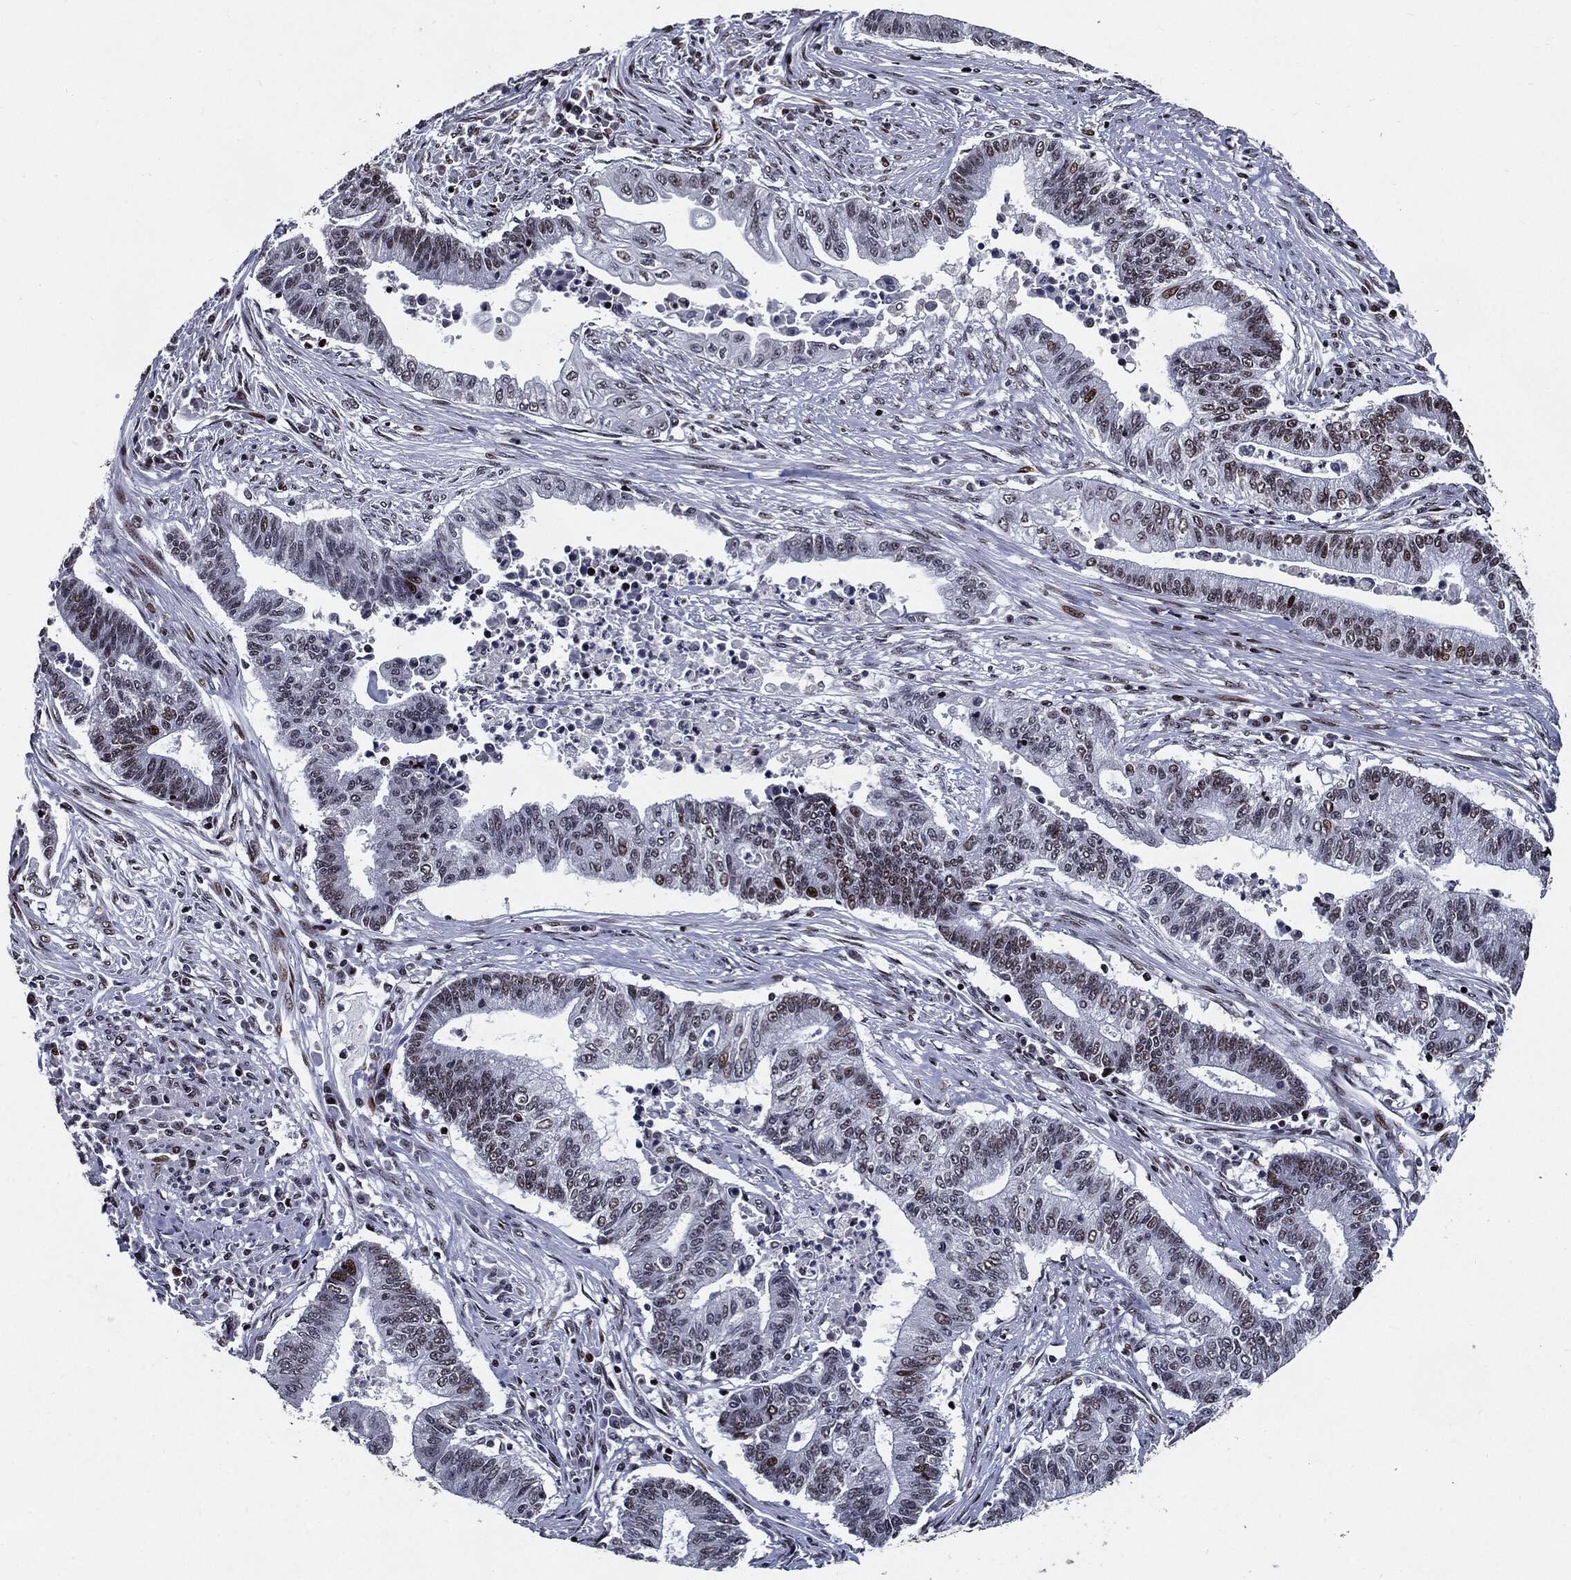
{"staining": {"intensity": "moderate", "quantity": "<25%", "location": "nuclear"}, "tissue": "endometrial cancer", "cell_type": "Tumor cells", "image_type": "cancer", "snomed": [{"axis": "morphology", "description": "Adenocarcinoma, NOS"}, {"axis": "topography", "description": "Uterus"}, {"axis": "topography", "description": "Endometrium"}], "caption": "This photomicrograph reveals immunohistochemistry staining of human endometrial cancer (adenocarcinoma), with low moderate nuclear staining in approximately <25% of tumor cells.", "gene": "ZFP91", "patient": {"sex": "female", "age": 54}}